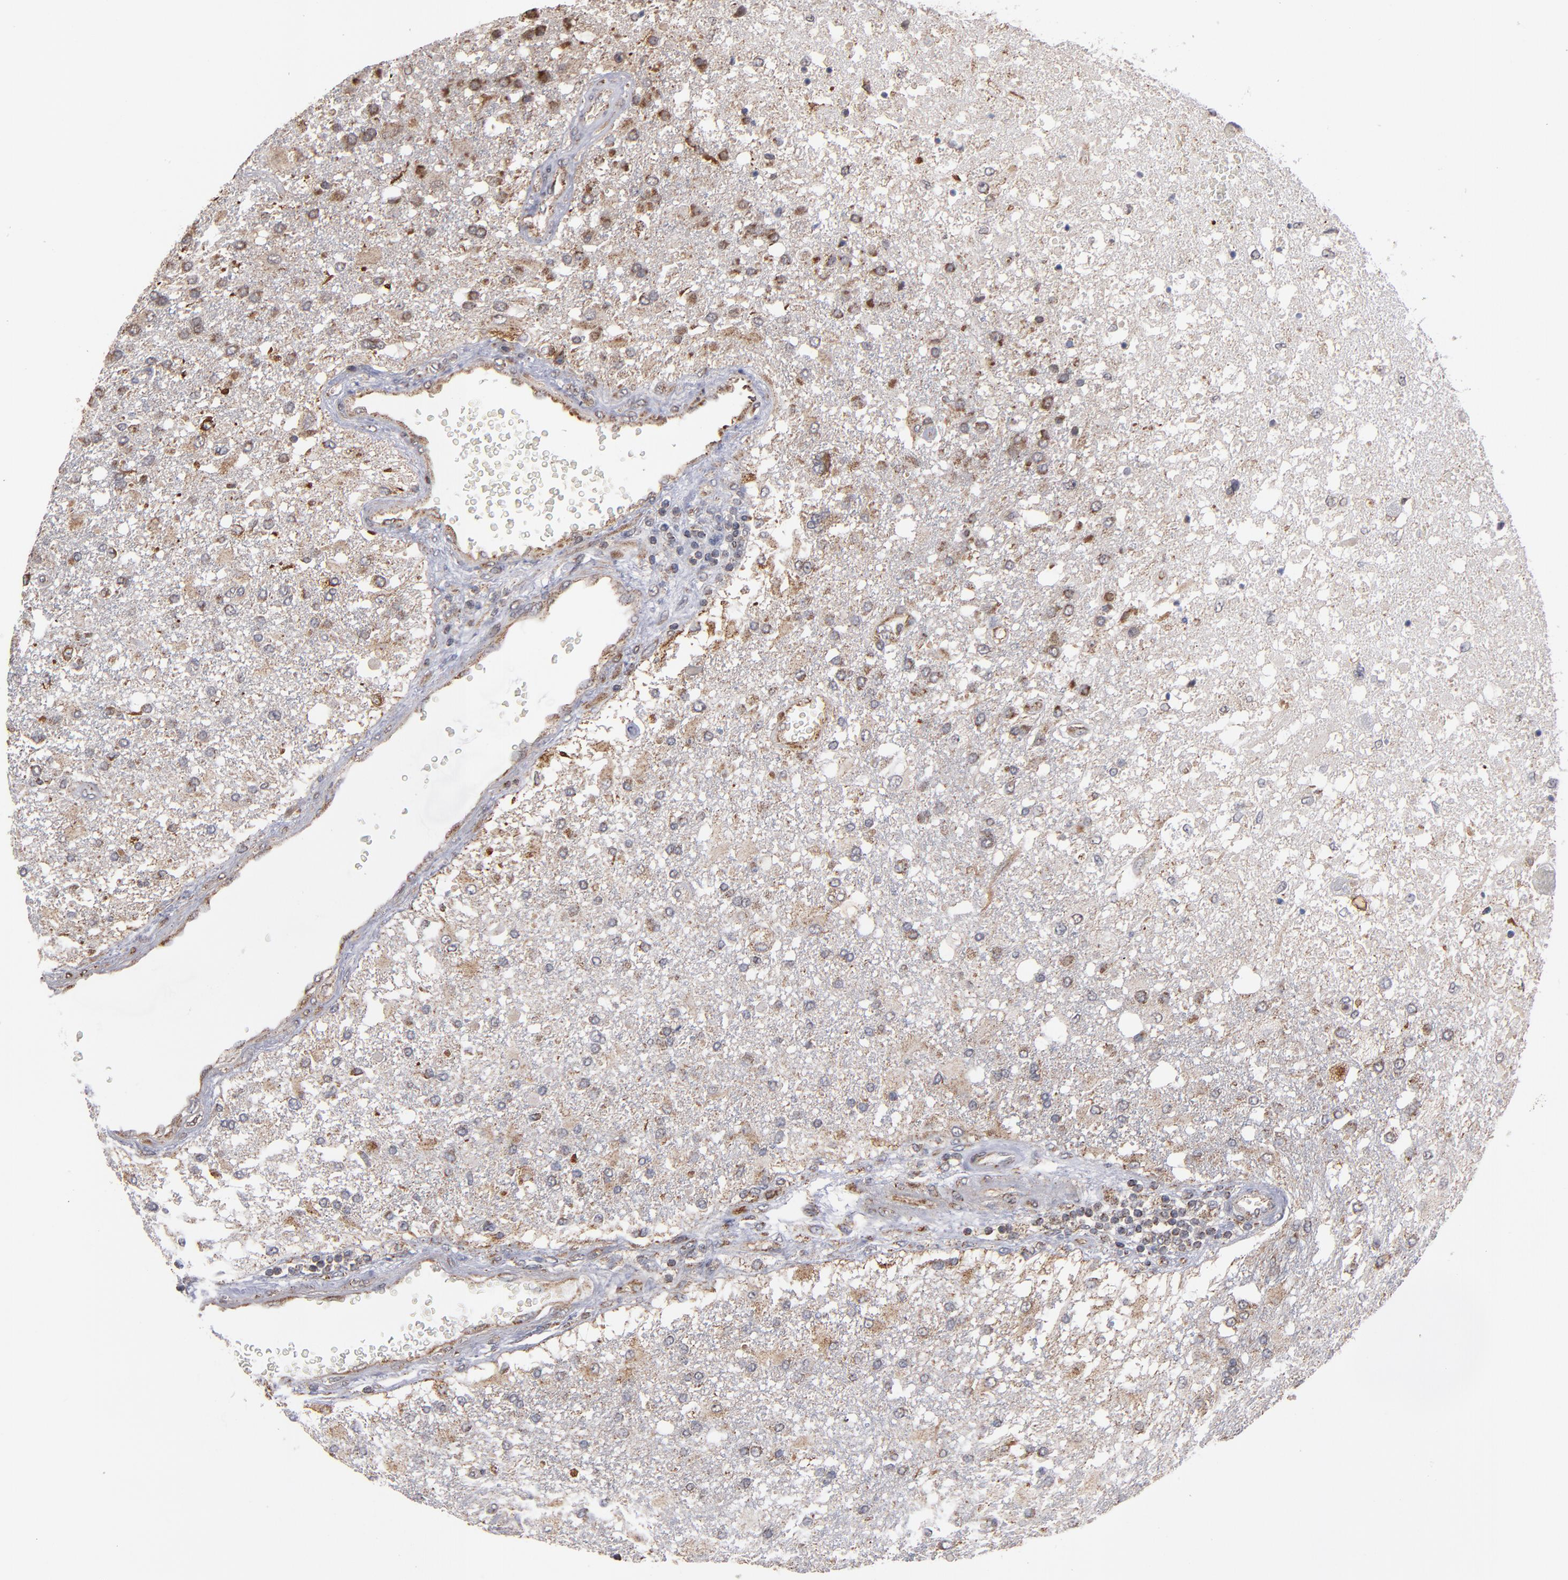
{"staining": {"intensity": "moderate", "quantity": "<25%", "location": "cytoplasmic/membranous"}, "tissue": "glioma", "cell_type": "Tumor cells", "image_type": "cancer", "snomed": [{"axis": "morphology", "description": "Glioma, malignant, High grade"}, {"axis": "topography", "description": "Cerebral cortex"}], "caption": "Immunohistochemical staining of glioma shows low levels of moderate cytoplasmic/membranous expression in about <25% of tumor cells. Ihc stains the protein of interest in brown and the nuclei are stained blue.", "gene": "MIPOL1", "patient": {"sex": "male", "age": 79}}